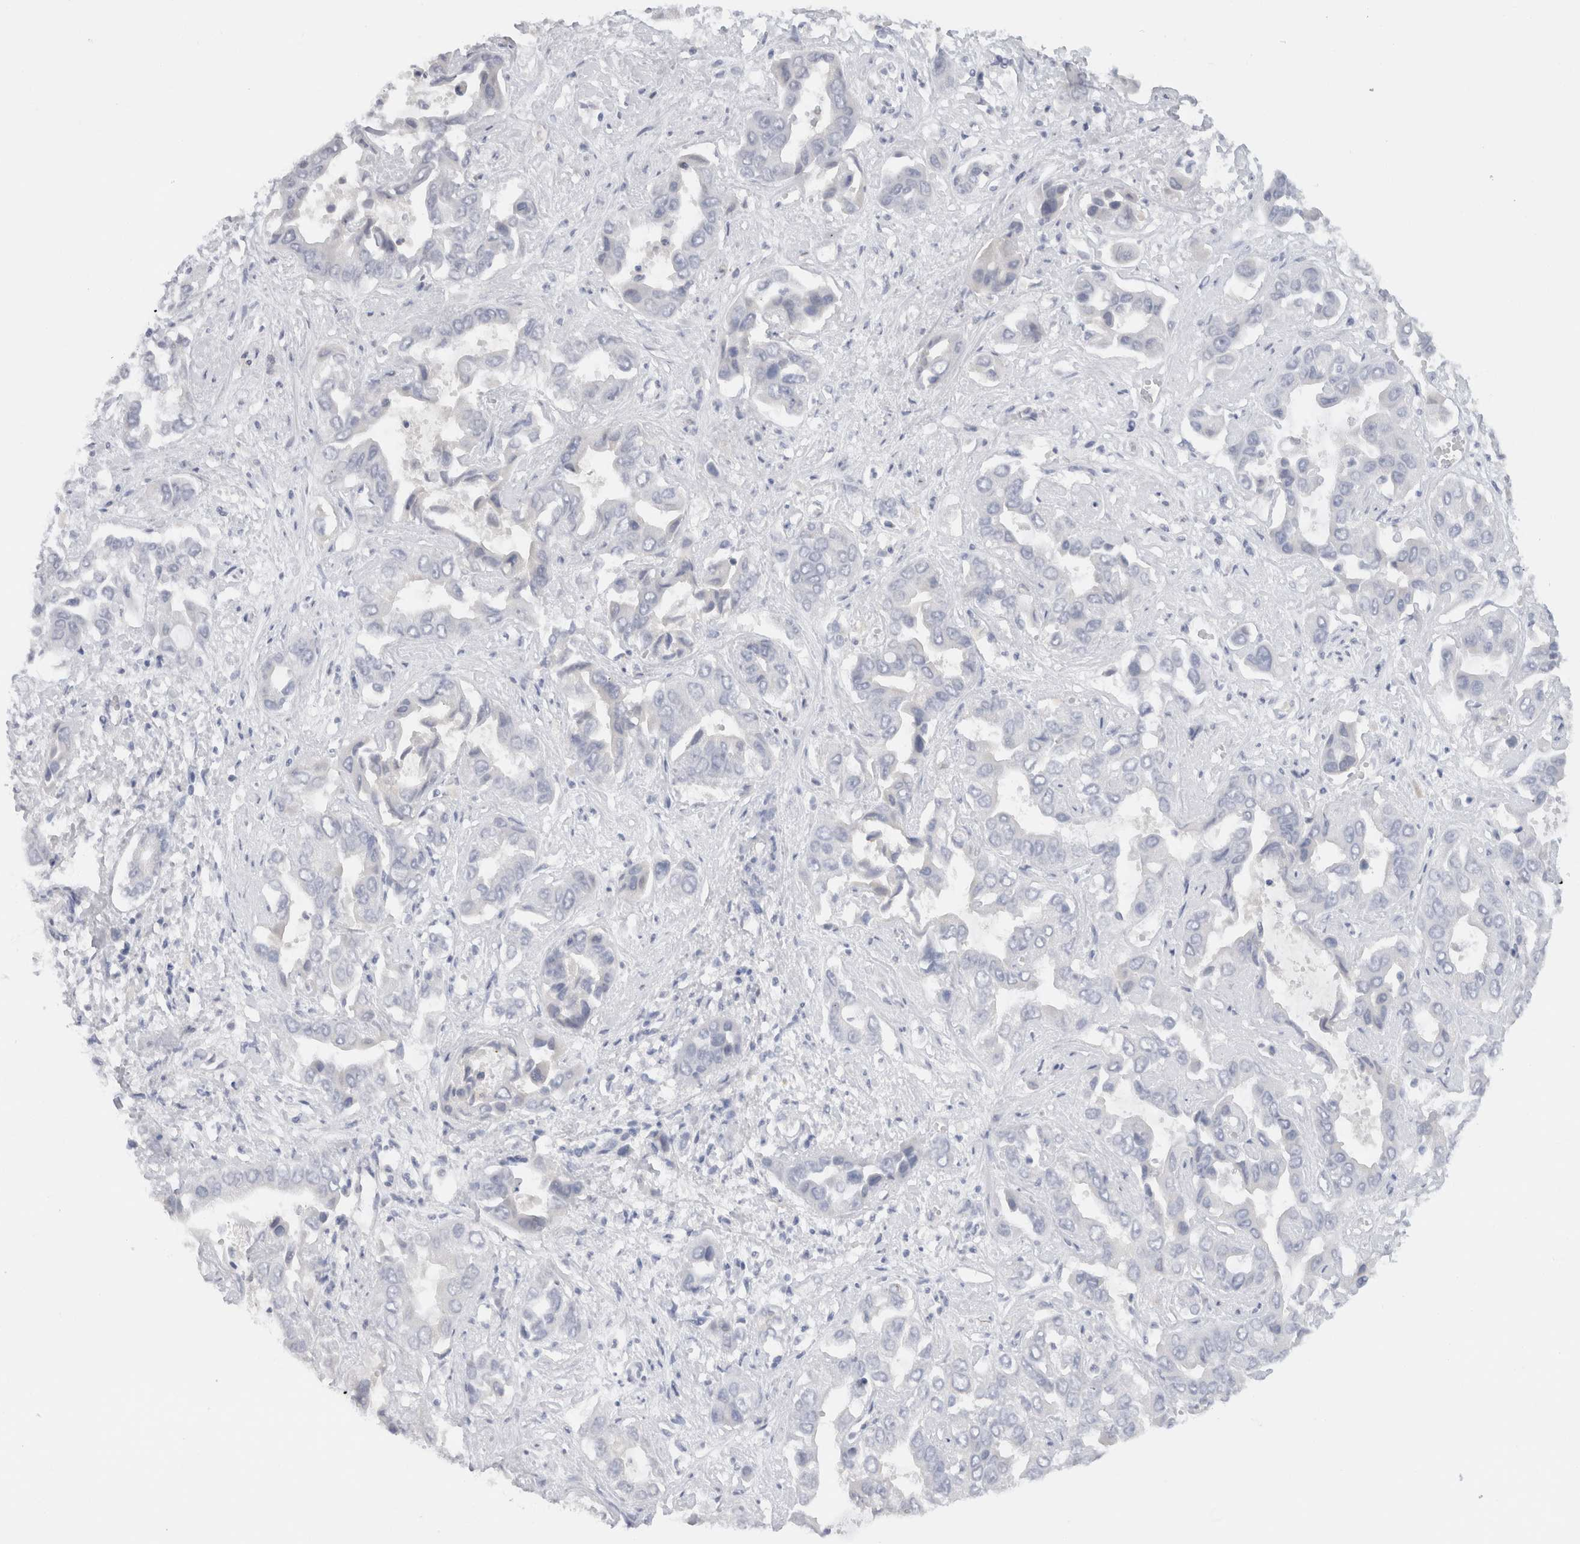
{"staining": {"intensity": "negative", "quantity": "none", "location": "none"}, "tissue": "liver cancer", "cell_type": "Tumor cells", "image_type": "cancer", "snomed": [{"axis": "morphology", "description": "Cholangiocarcinoma"}, {"axis": "topography", "description": "Liver"}], "caption": "A high-resolution micrograph shows IHC staining of cholangiocarcinoma (liver), which displays no significant staining in tumor cells.", "gene": "LAMP3", "patient": {"sex": "female", "age": 52}}